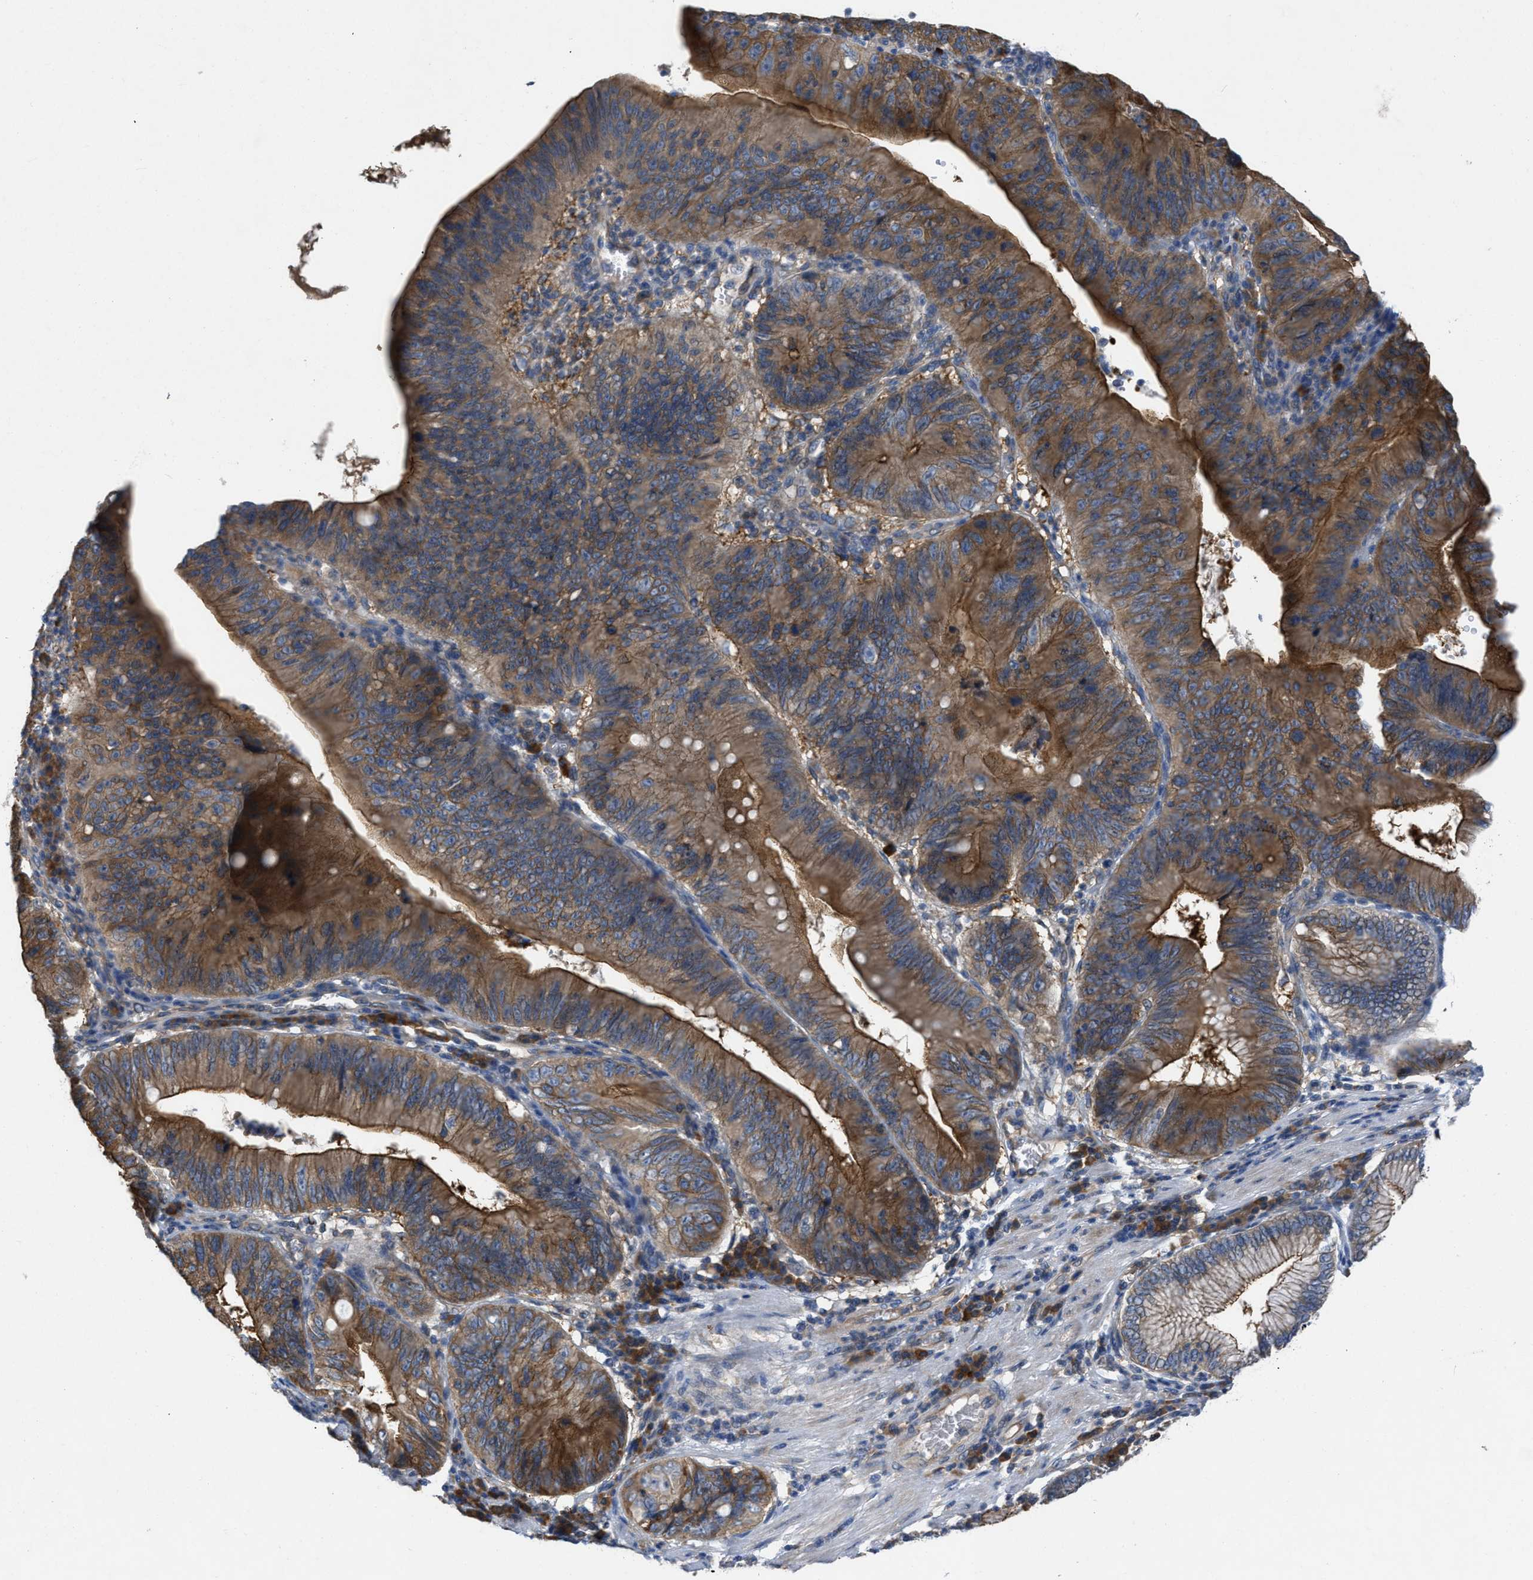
{"staining": {"intensity": "strong", "quantity": ">75%", "location": "cytoplasmic/membranous"}, "tissue": "stomach cancer", "cell_type": "Tumor cells", "image_type": "cancer", "snomed": [{"axis": "morphology", "description": "Adenocarcinoma, NOS"}, {"axis": "topography", "description": "Stomach"}], "caption": "IHC (DAB) staining of human stomach cancer reveals strong cytoplasmic/membranous protein positivity in about >75% of tumor cells.", "gene": "TMEM131", "patient": {"sex": "male", "age": 59}}